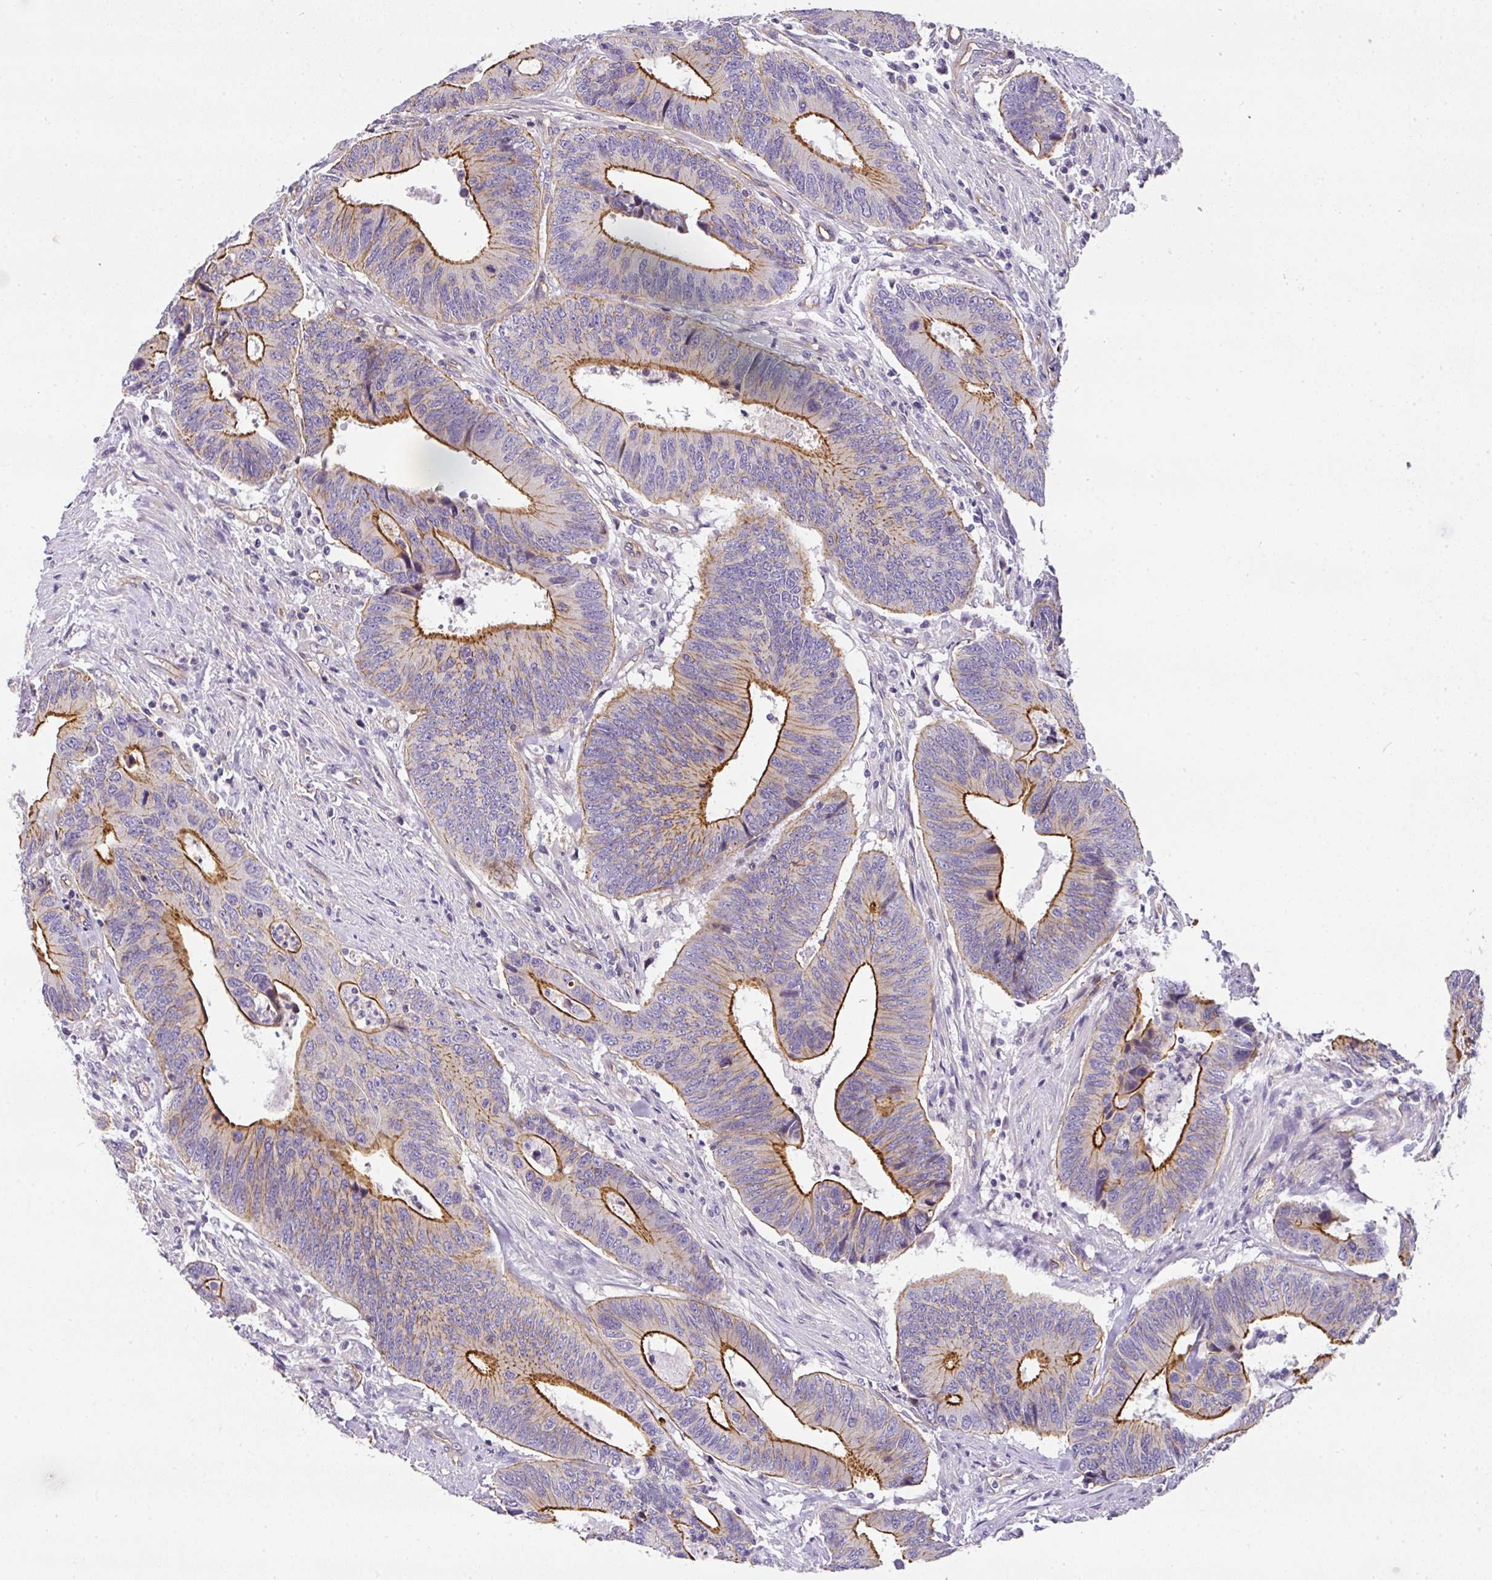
{"staining": {"intensity": "moderate", "quantity": "25%-75%", "location": "cytoplasmic/membranous"}, "tissue": "colorectal cancer", "cell_type": "Tumor cells", "image_type": "cancer", "snomed": [{"axis": "morphology", "description": "Adenocarcinoma, NOS"}, {"axis": "topography", "description": "Colon"}], "caption": "About 25%-75% of tumor cells in colorectal cancer (adenocarcinoma) exhibit moderate cytoplasmic/membranous protein positivity as visualized by brown immunohistochemical staining.", "gene": "OR11H4", "patient": {"sex": "male", "age": 87}}